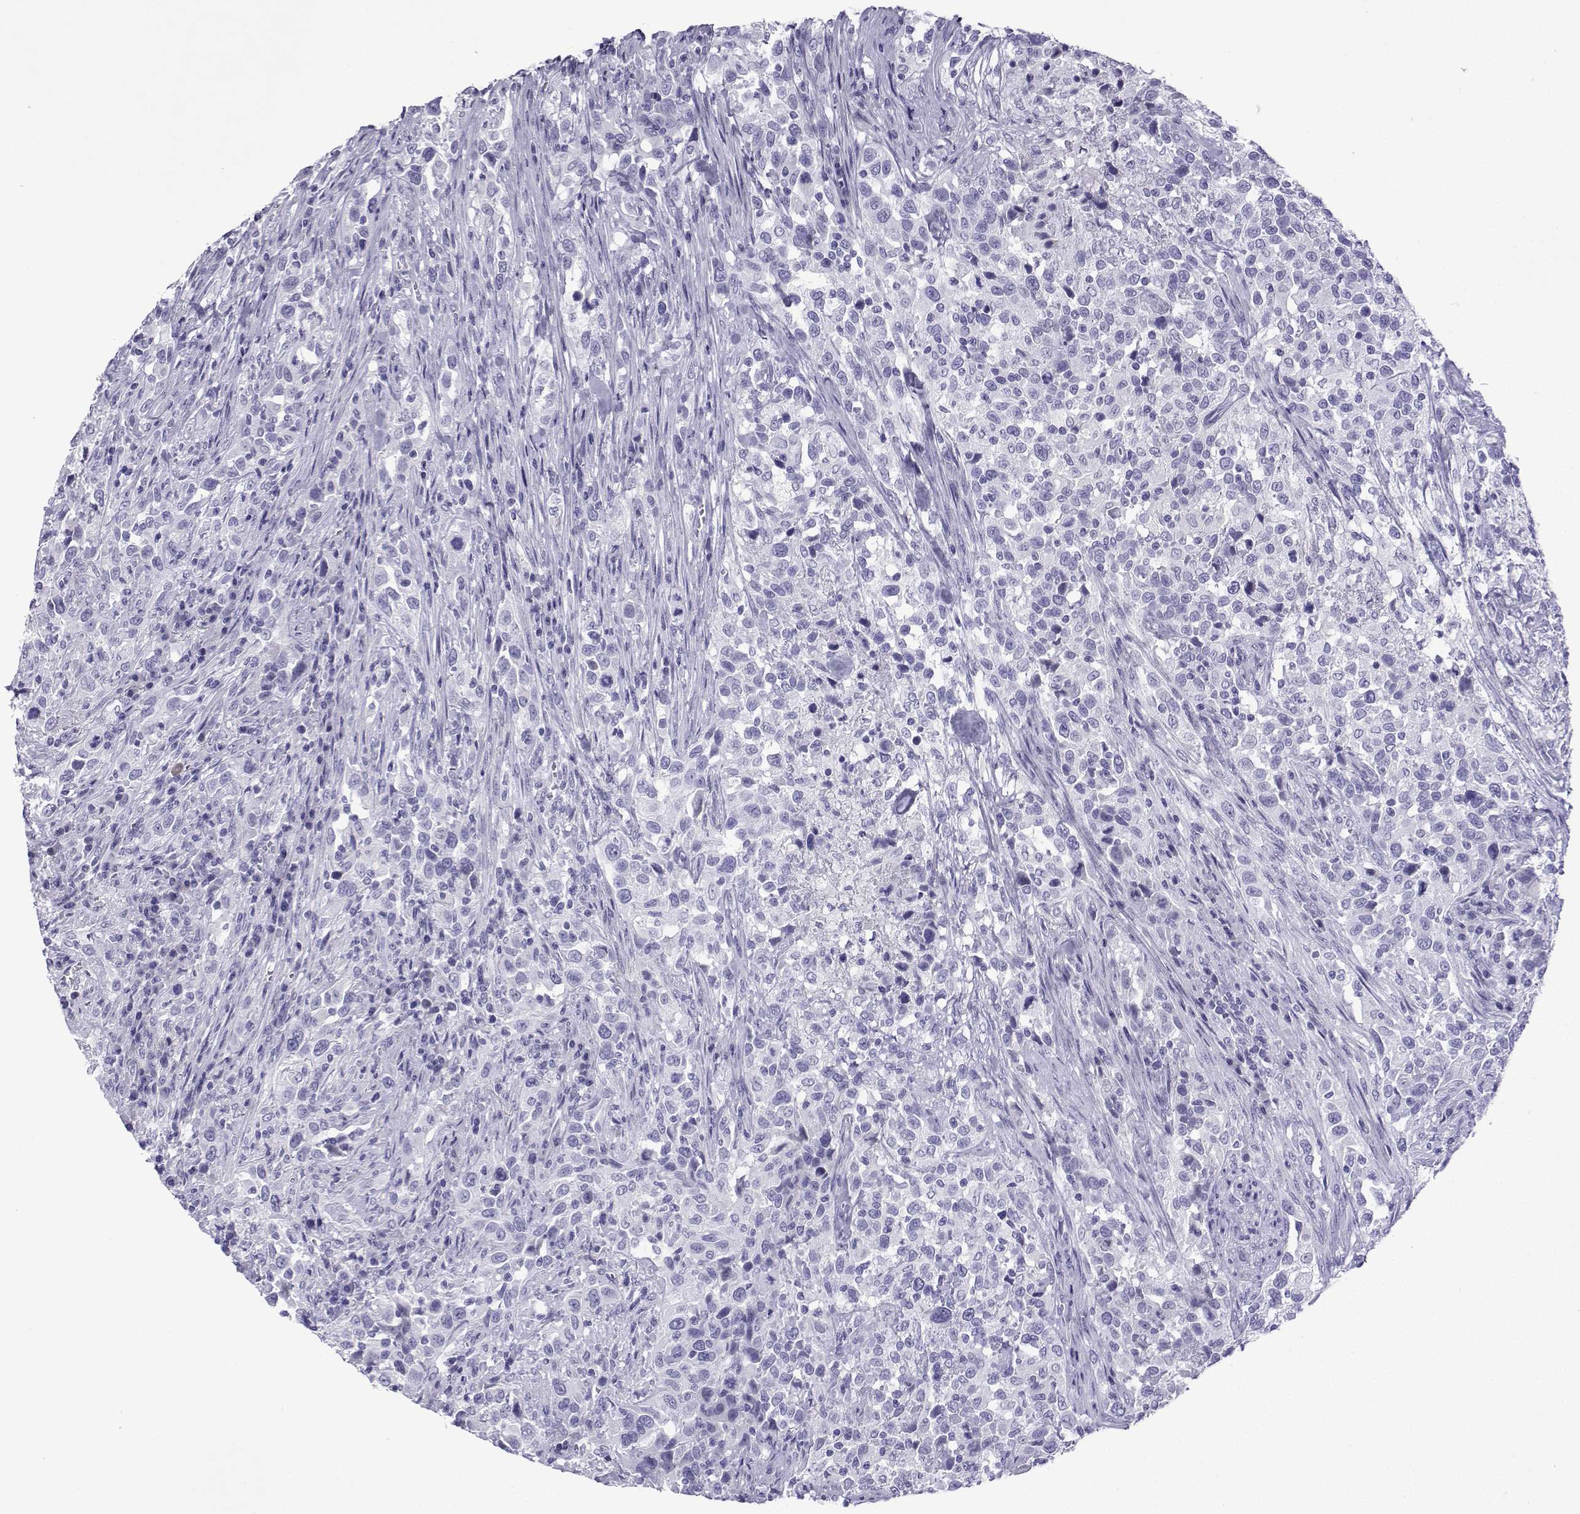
{"staining": {"intensity": "negative", "quantity": "none", "location": "none"}, "tissue": "urothelial cancer", "cell_type": "Tumor cells", "image_type": "cancer", "snomed": [{"axis": "morphology", "description": "Urothelial carcinoma, NOS"}, {"axis": "morphology", "description": "Urothelial carcinoma, High grade"}, {"axis": "topography", "description": "Urinary bladder"}], "caption": "Tumor cells are negative for brown protein staining in urothelial cancer. The staining was performed using DAB (3,3'-diaminobenzidine) to visualize the protein expression in brown, while the nuclei were stained in blue with hematoxylin (Magnification: 20x).", "gene": "TRIM46", "patient": {"sex": "female", "age": 64}}